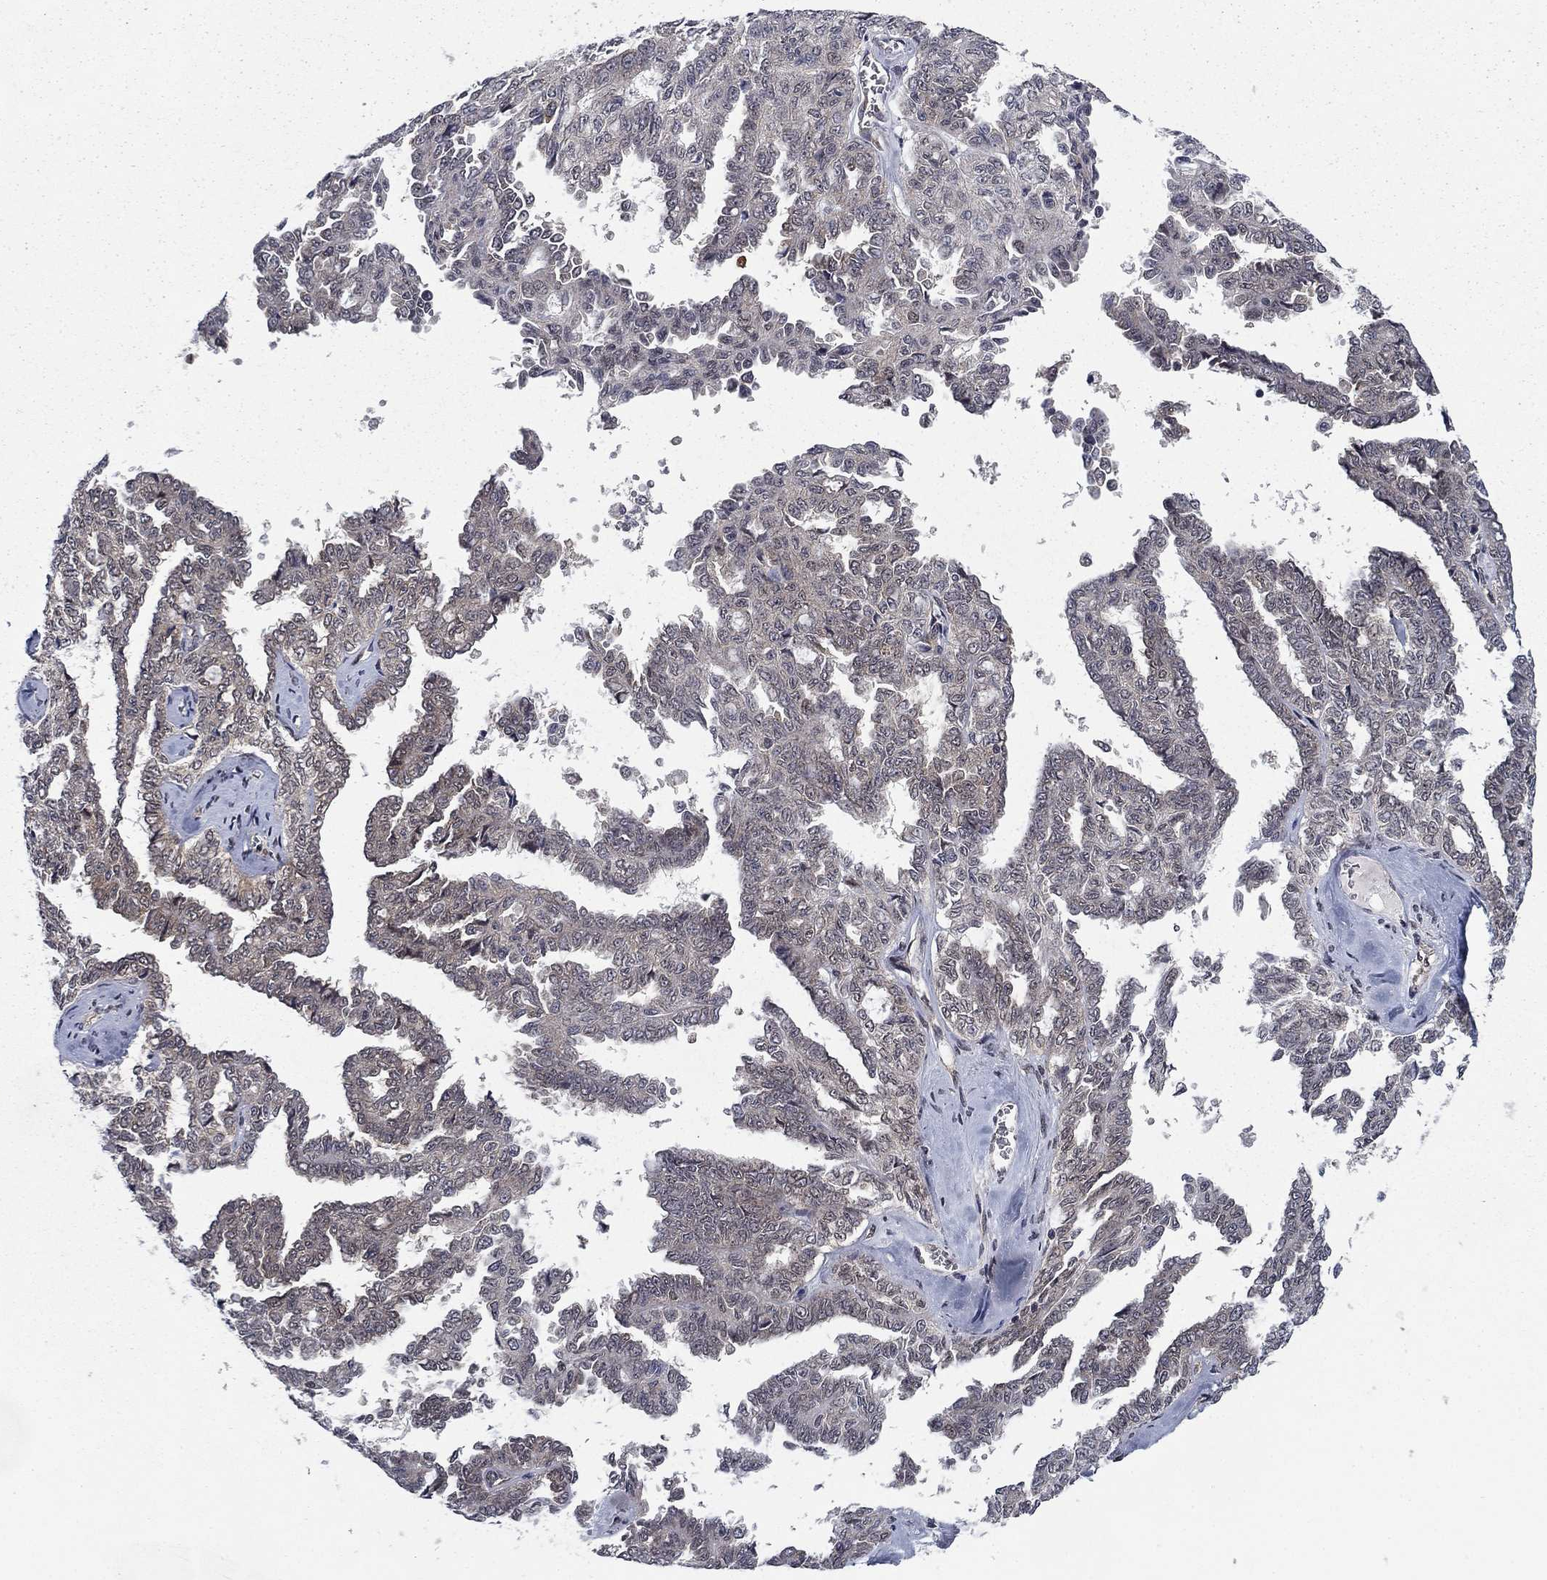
{"staining": {"intensity": "moderate", "quantity": "<25%", "location": "cytoplasmic/membranous"}, "tissue": "ovarian cancer", "cell_type": "Tumor cells", "image_type": "cancer", "snomed": [{"axis": "morphology", "description": "Cystadenocarcinoma, serous, NOS"}, {"axis": "topography", "description": "Ovary"}], "caption": "About <25% of tumor cells in ovarian cancer (serous cystadenocarcinoma) reveal moderate cytoplasmic/membranous protein positivity as visualized by brown immunohistochemical staining.", "gene": "DNAJA1", "patient": {"sex": "female", "age": 71}}